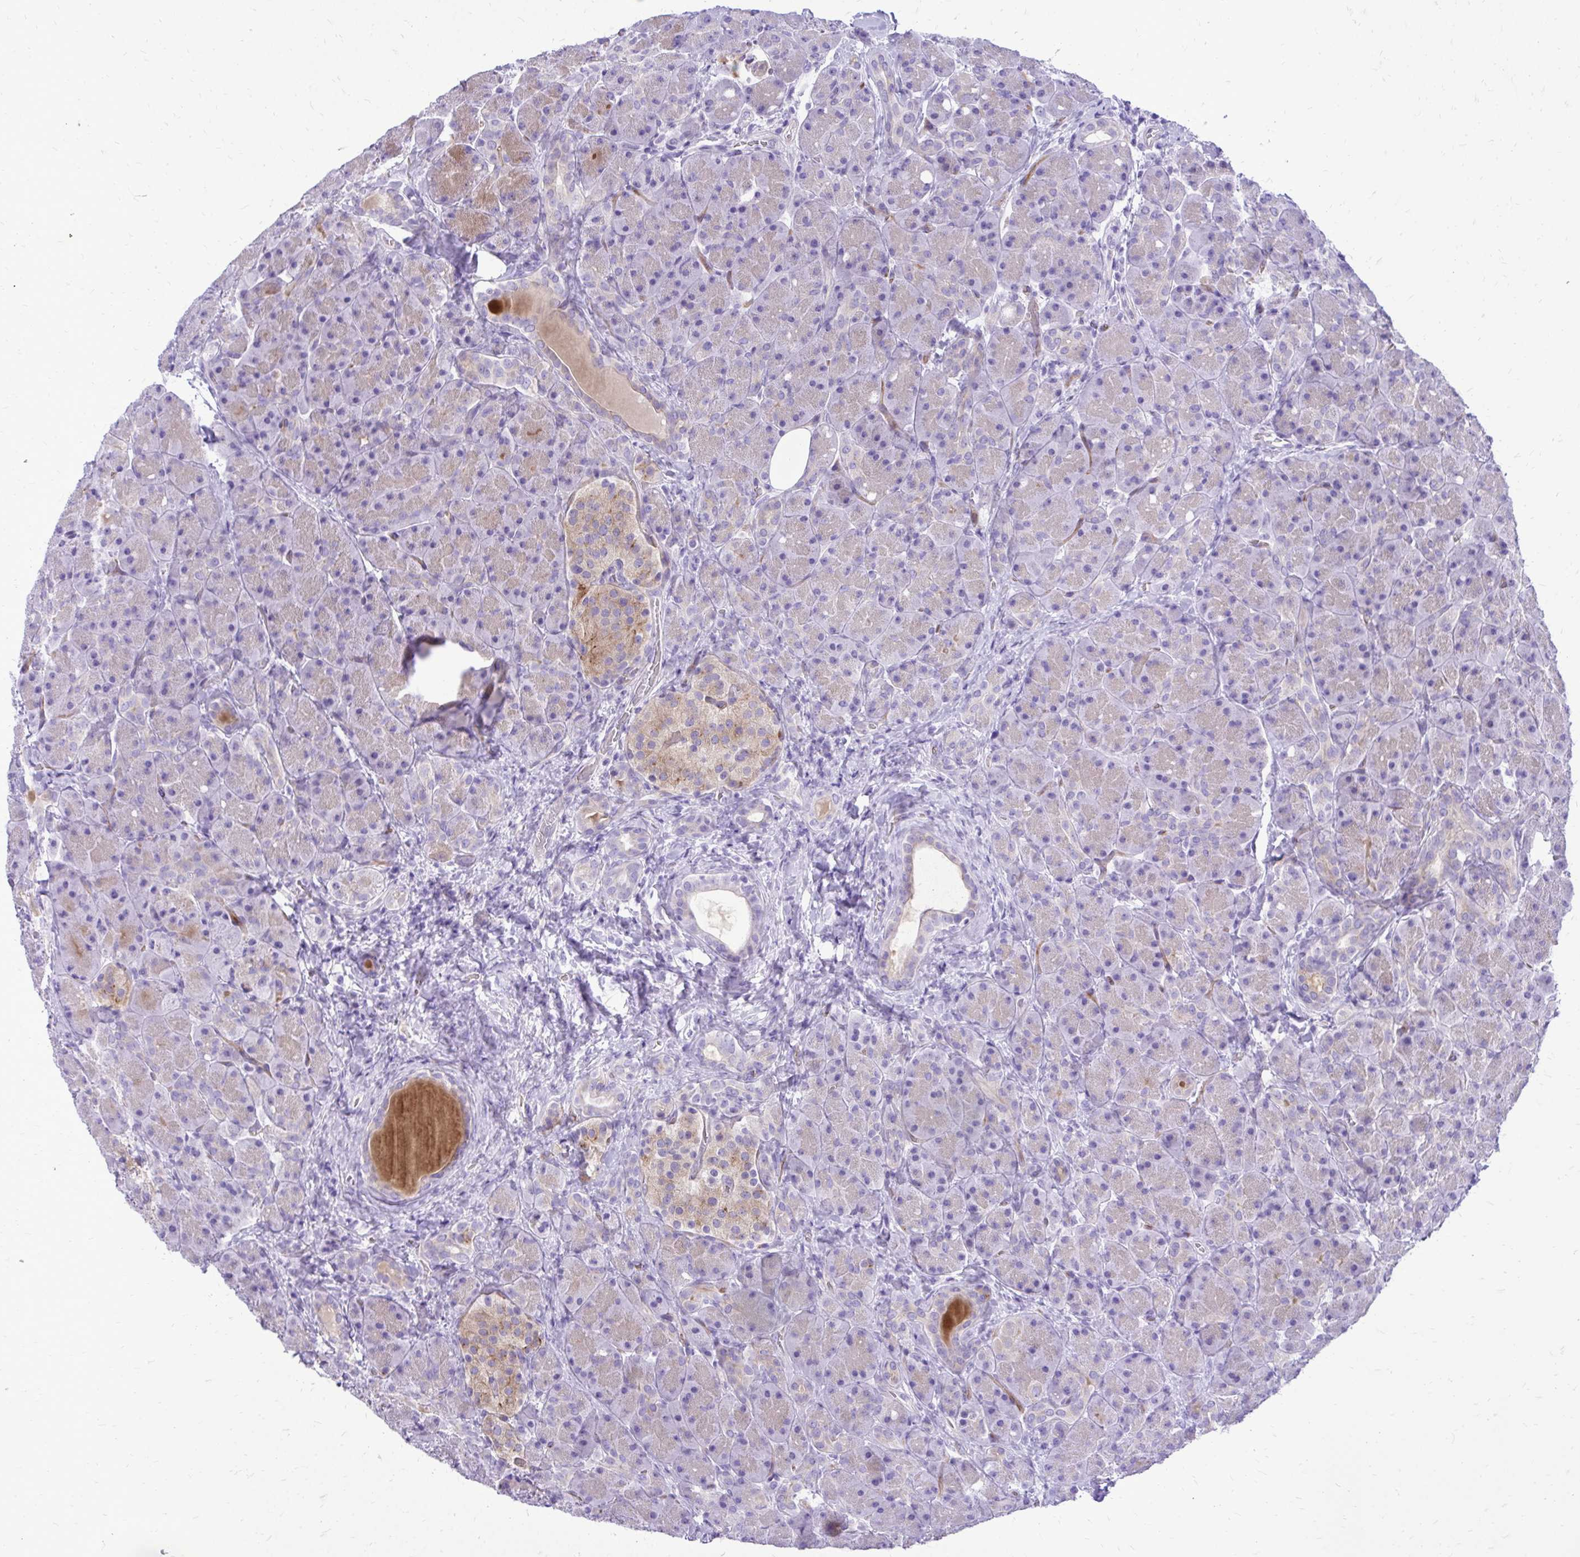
{"staining": {"intensity": "weak", "quantity": "<25%", "location": "cytoplasmic/membranous"}, "tissue": "pancreas", "cell_type": "Exocrine glandular cells", "image_type": "normal", "snomed": [{"axis": "morphology", "description": "Normal tissue, NOS"}, {"axis": "topography", "description": "Pancreas"}], "caption": "IHC photomicrograph of benign pancreas: pancreas stained with DAB displays no significant protein staining in exocrine glandular cells. (DAB IHC with hematoxylin counter stain).", "gene": "PELI3", "patient": {"sex": "male", "age": 55}}